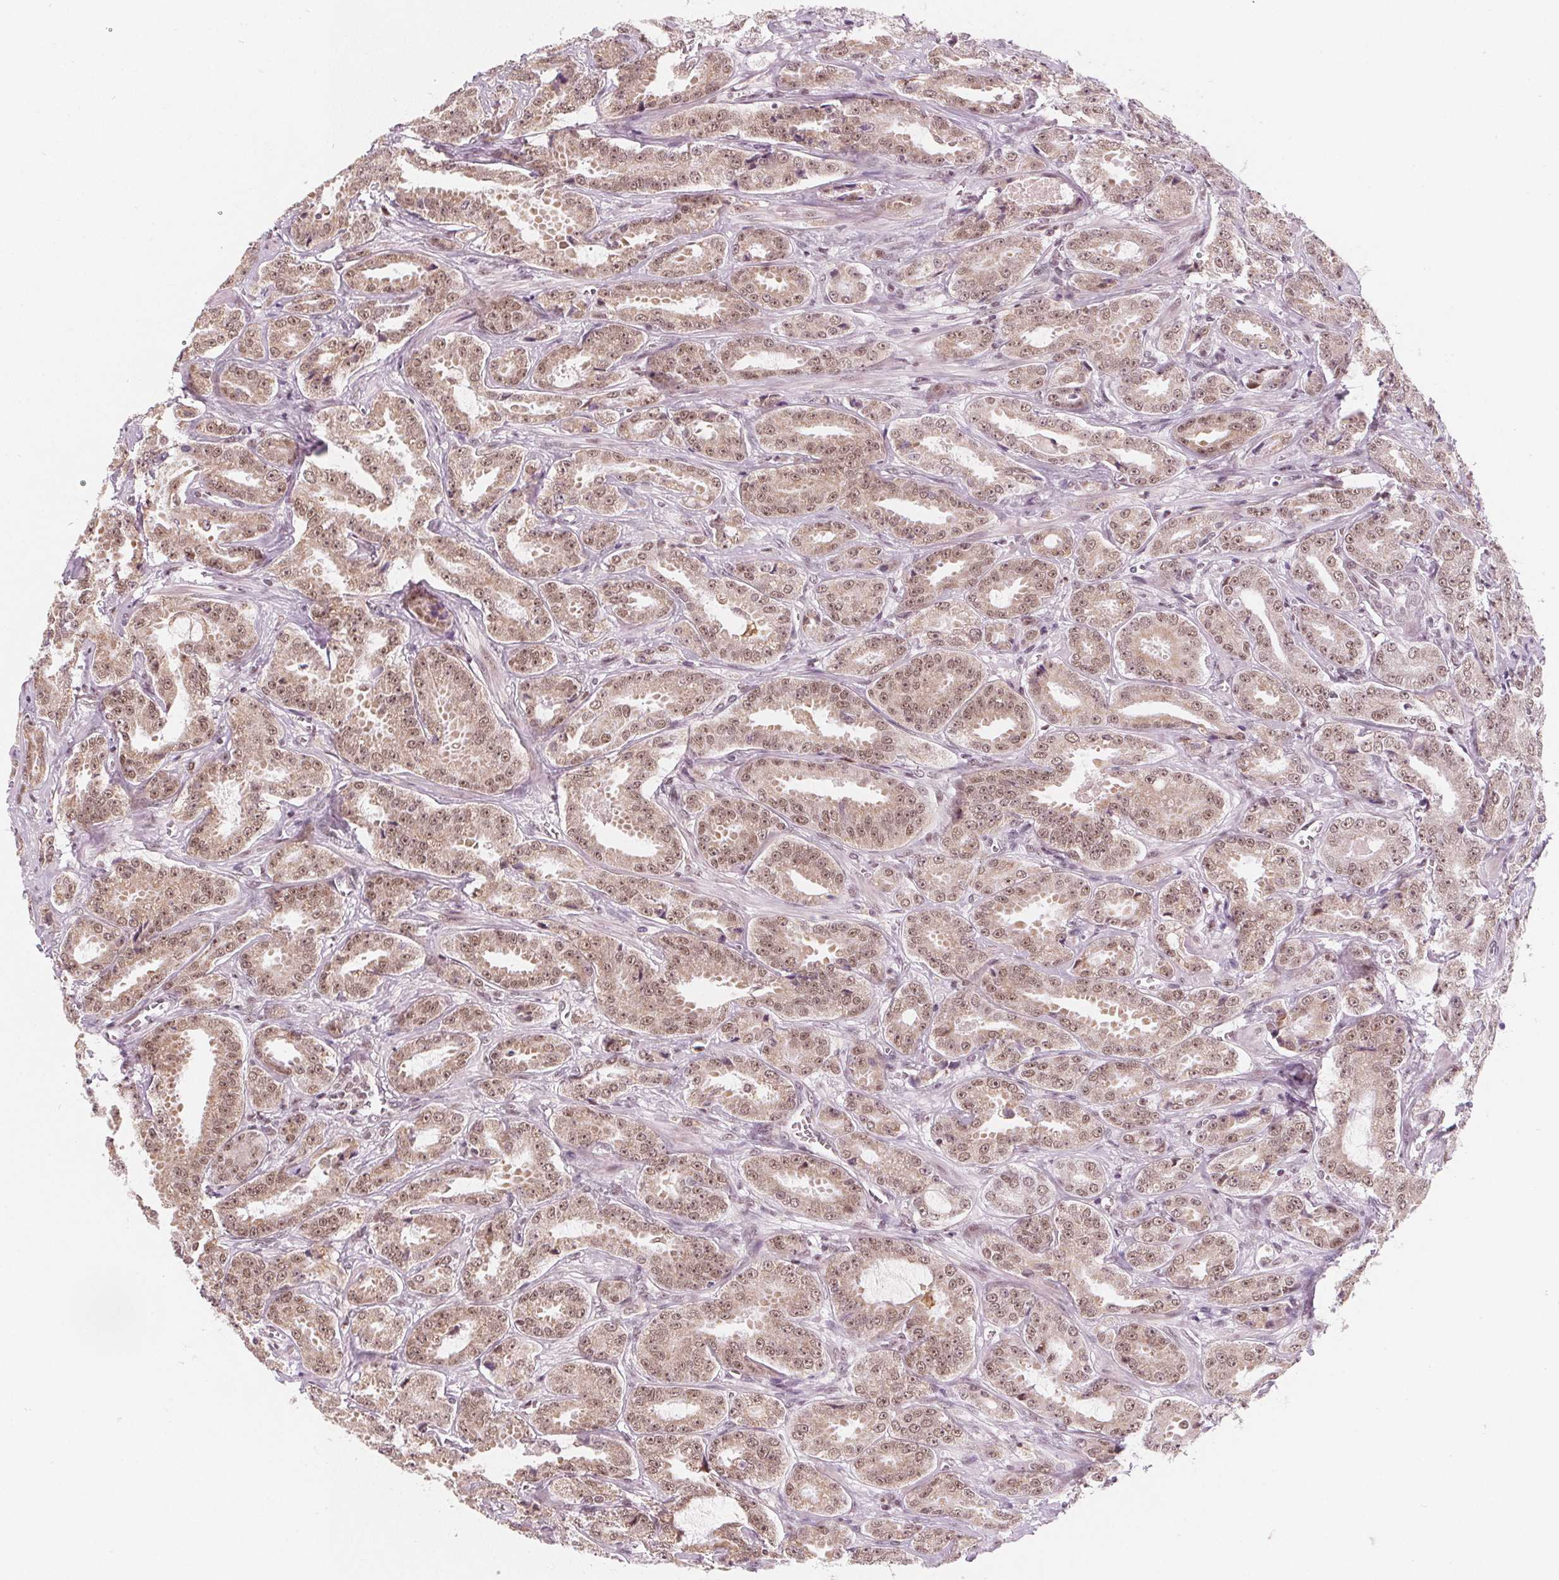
{"staining": {"intensity": "moderate", "quantity": ">75%", "location": "nuclear"}, "tissue": "prostate cancer", "cell_type": "Tumor cells", "image_type": "cancer", "snomed": [{"axis": "morphology", "description": "Adenocarcinoma, High grade"}, {"axis": "topography", "description": "Prostate"}], "caption": "Prostate adenocarcinoma (high-grade) tissue reveals moderate nuclear positivity in about >75% of tumor cells", "gene": "DPM2", "patient": {"sex": "male", "age": 64}}